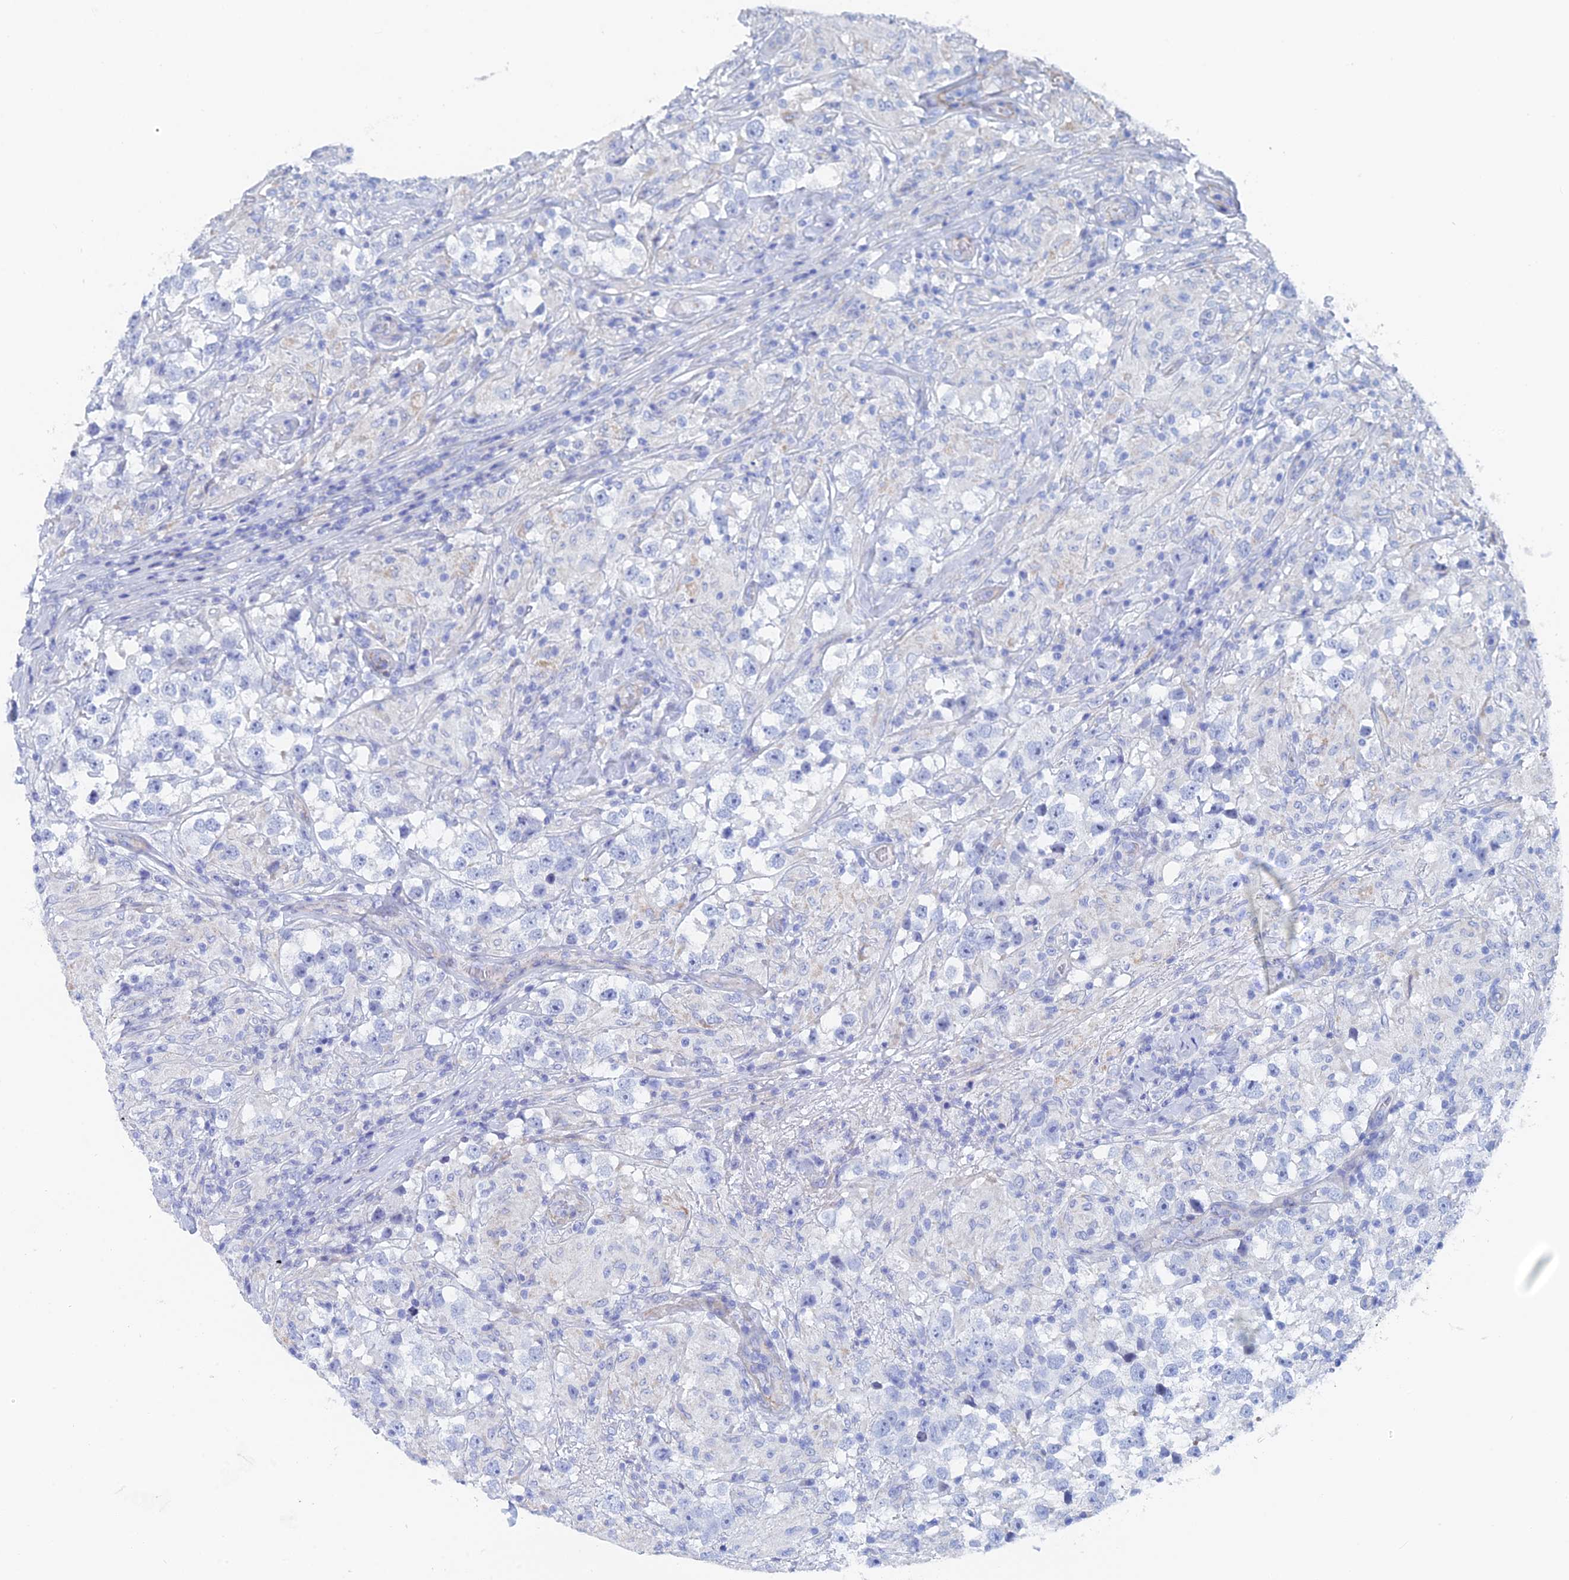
{"staining": {"intensity": "negative", "quantity": "none", "location": "none"}, "tissue": "testis cancer", "cell_type": "Tumor cells", "image_type": "cancer", "snomed": [{"axis": "morphology", "description": "Seminoma, NOS"}, {"axis": "topography", "description": "Testis"}], "caption": "Testis cancer (seminoma) stained for a protein using immunohistochemistry reveals no expression tumor cells.", "gene": "KCNK18", "patient": {"sex": "male", "age": 46}}